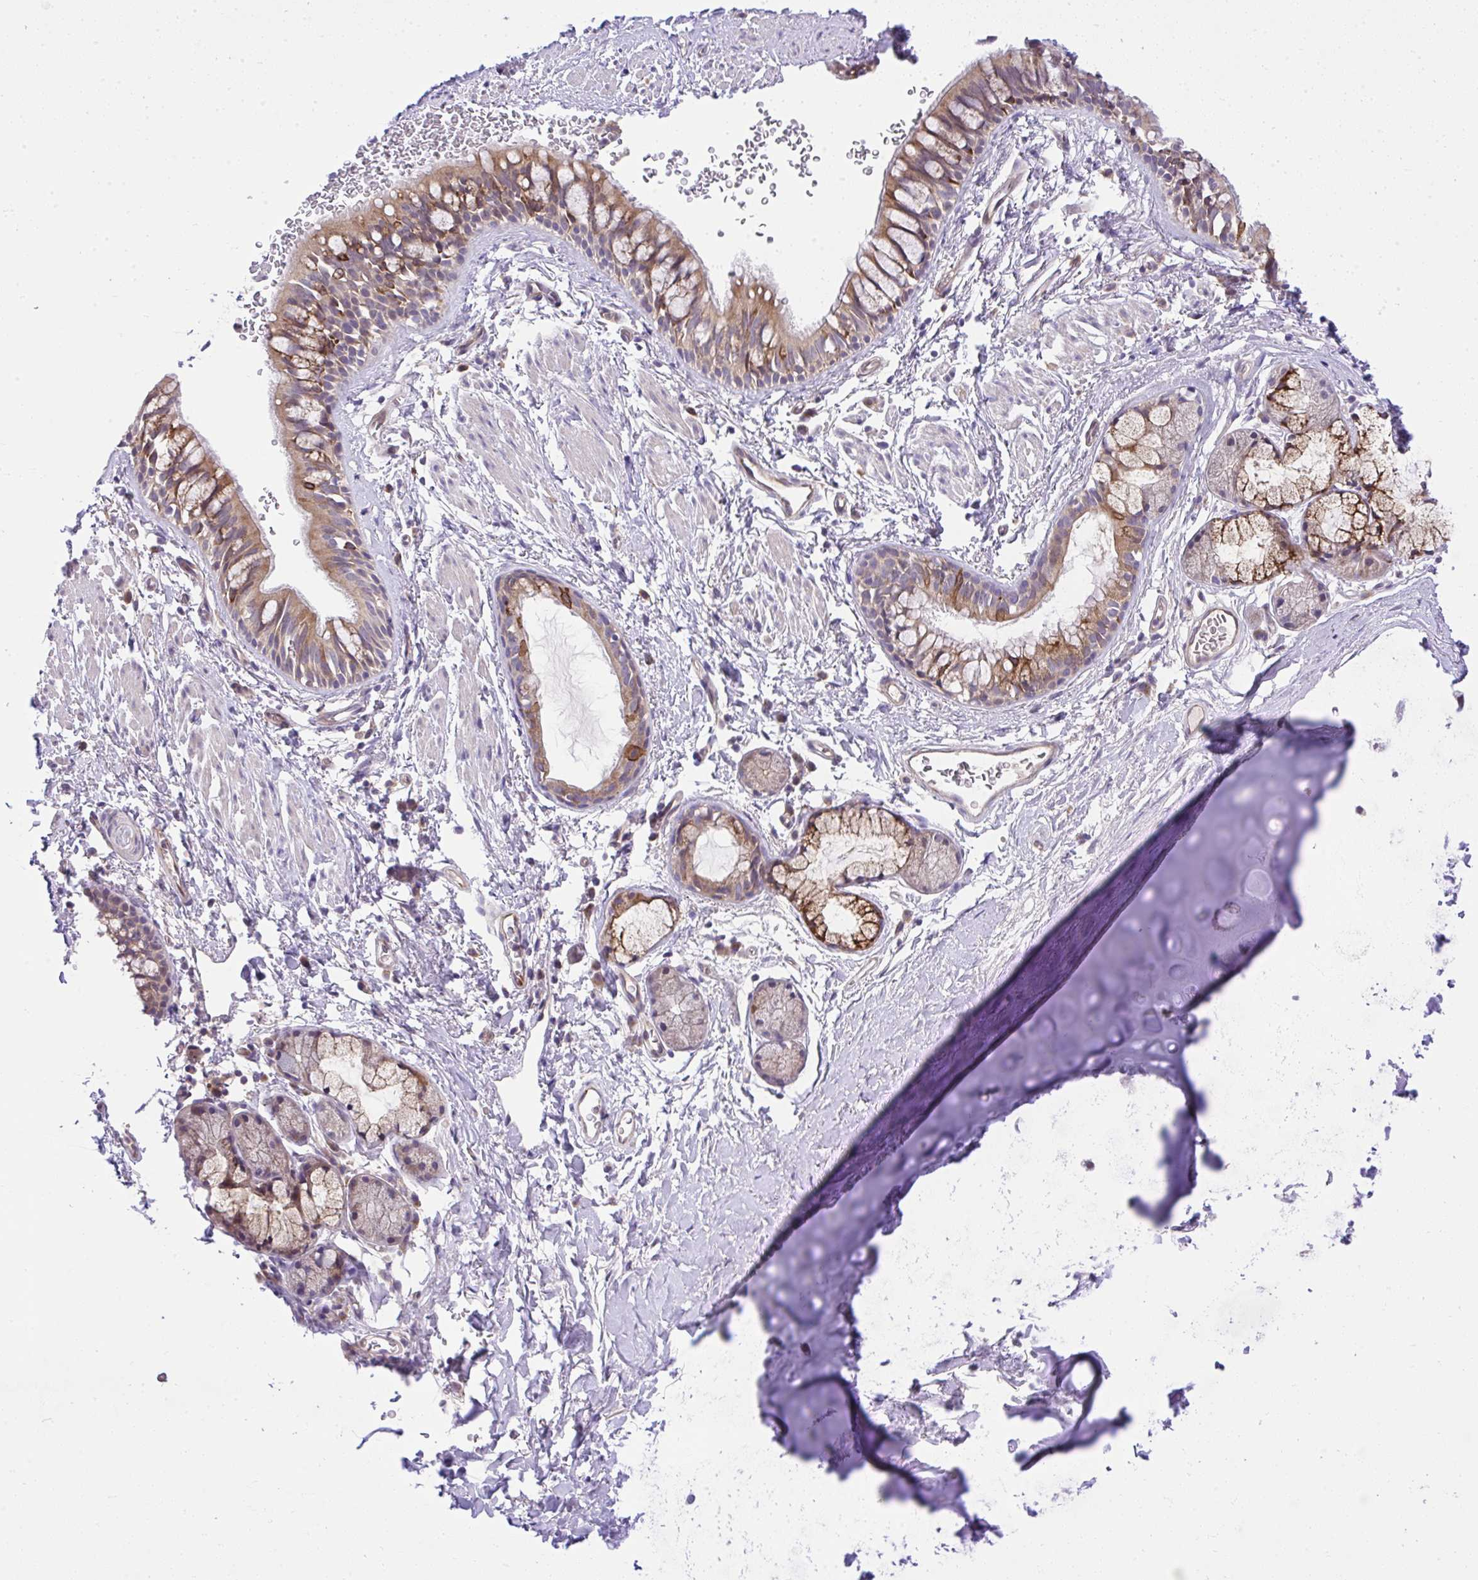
{"staining": {"intensity": "moderate", "quantity": ">75%", "location": "cytoplasmic/membranous"}, "tissue": "bronchus", "cell_type": "Respiratory epithelial cells", "image_type": "normal", "snomed": [{"axis": "morphology", "description": "Normal tissue, NOS"}, {"axis": "topography", "description": "Lymph node"}, {"axis": "topography", "description": "Cartilage tissue"}, {"axis": "topography", "description": "Bronchus"}], "caption": "A high-resolution micrograph shows IHC staining of unremarkable bronchus, which reveals moderate cytoplasmic/membranous expression in approximately >75% of respiratory epithelial cells. (DAB IHC with brightfield microscopy, high magnification).", "gene": "CHIA", "patient": {"sex": "female", "age": 70}}